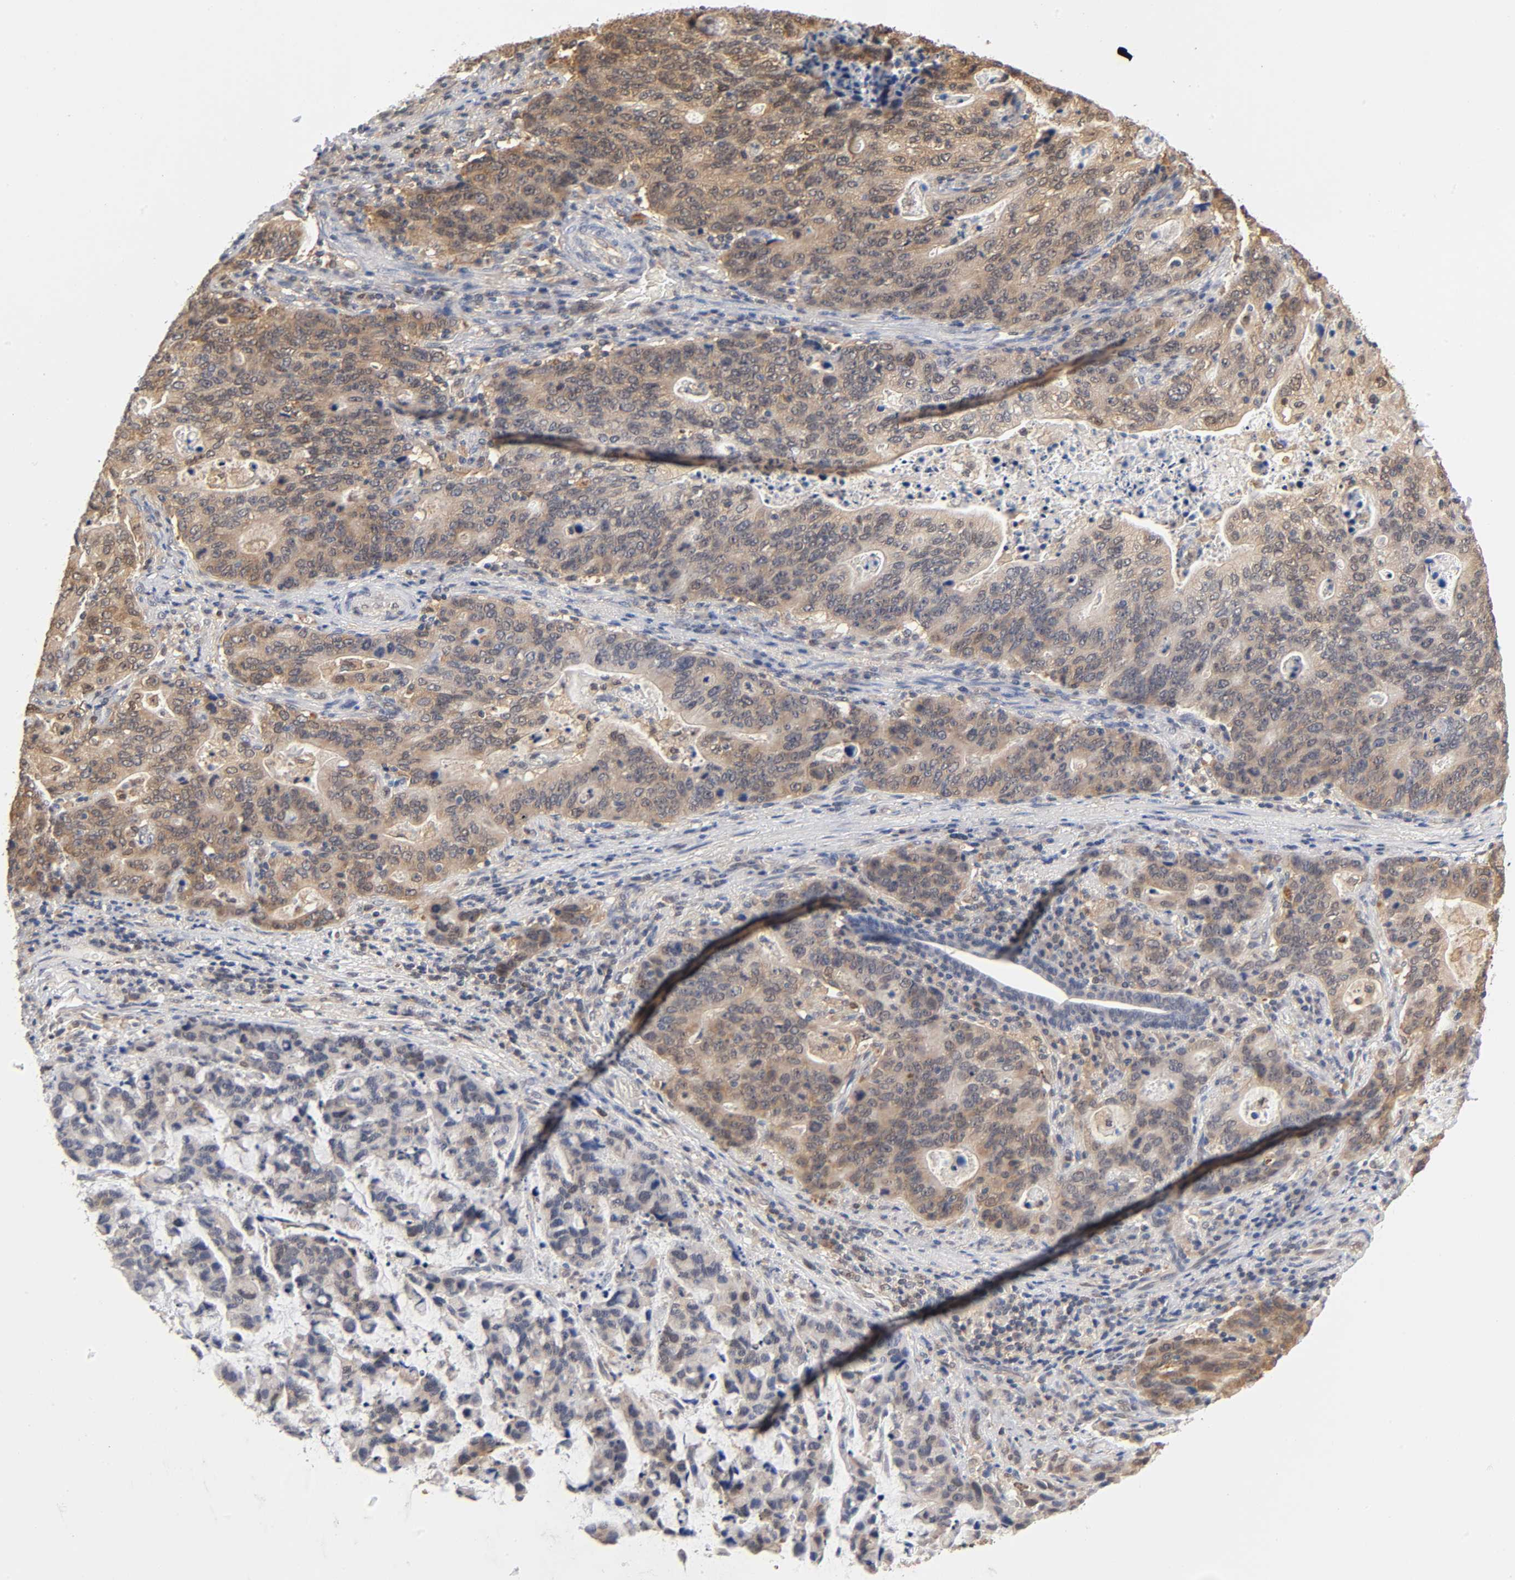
{"staining": {"intensity": "moderate", "quantity": ">75%", "location": "cytoplasmic/membranous"}, "tissue": "stomach cancer", "cell_type": "Tumor cells", "image_type": "cancer", "snomed": [{"axis": "morphology", "description": "Adenocarcinoma, NOS"}, {"axis": "topography", "description": "Esophagus"}, {"axis": "topography", "description": "Stomach"}], "caption": "A photomicrograph of adenocarcinoma (stomach) stained for a protein demonstrates moderate cytoplasmic/membranous brown staining in tumor cells.", "gene": "DFFB", "patient": {"sex": "male", "age": 74}}